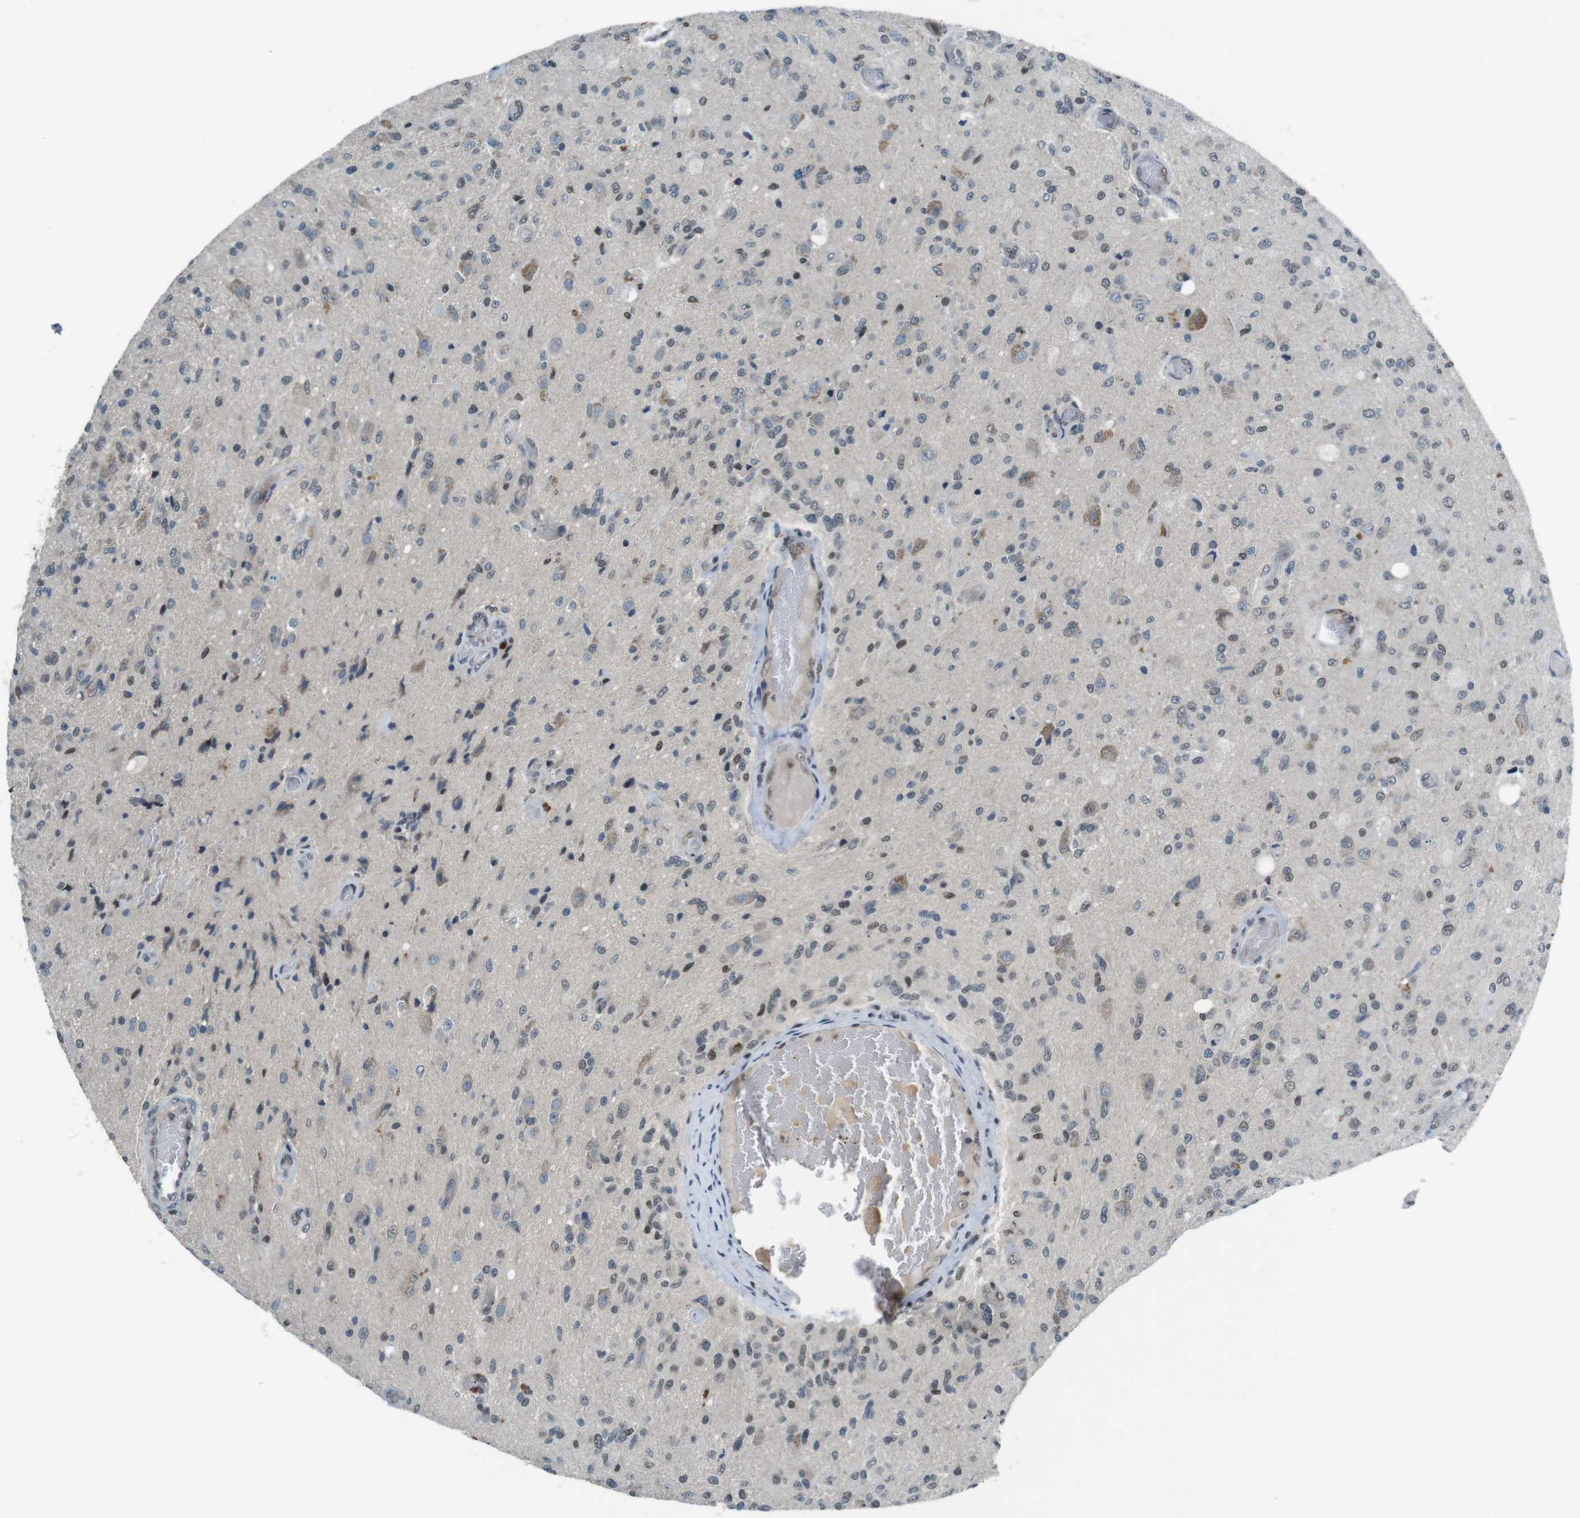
{"staining": {"intensity": "moderate", "quantity": "<25%", "location": "cytoplasmic/membranous,nuclear"}, "tissue": "glioma", "cell_type": "Tumor cells", "image_type": "cancer", "snomed": [{"axis": "morphology", "description": "Normal tissue, NOS"}, {"axis": "morphology", "description": "Glioma, malignant, High grade"}, {"axis": "topography", "description": "Cerebral cortex"}], "caption": "A histopathology image of human glioma stained for a protein displays moderate cytoplasmic/membranous and nuclear brown staining in tumor cells.", "gene": "MAPKAPK5", "patient": {"sex": "male", "age": 77}}